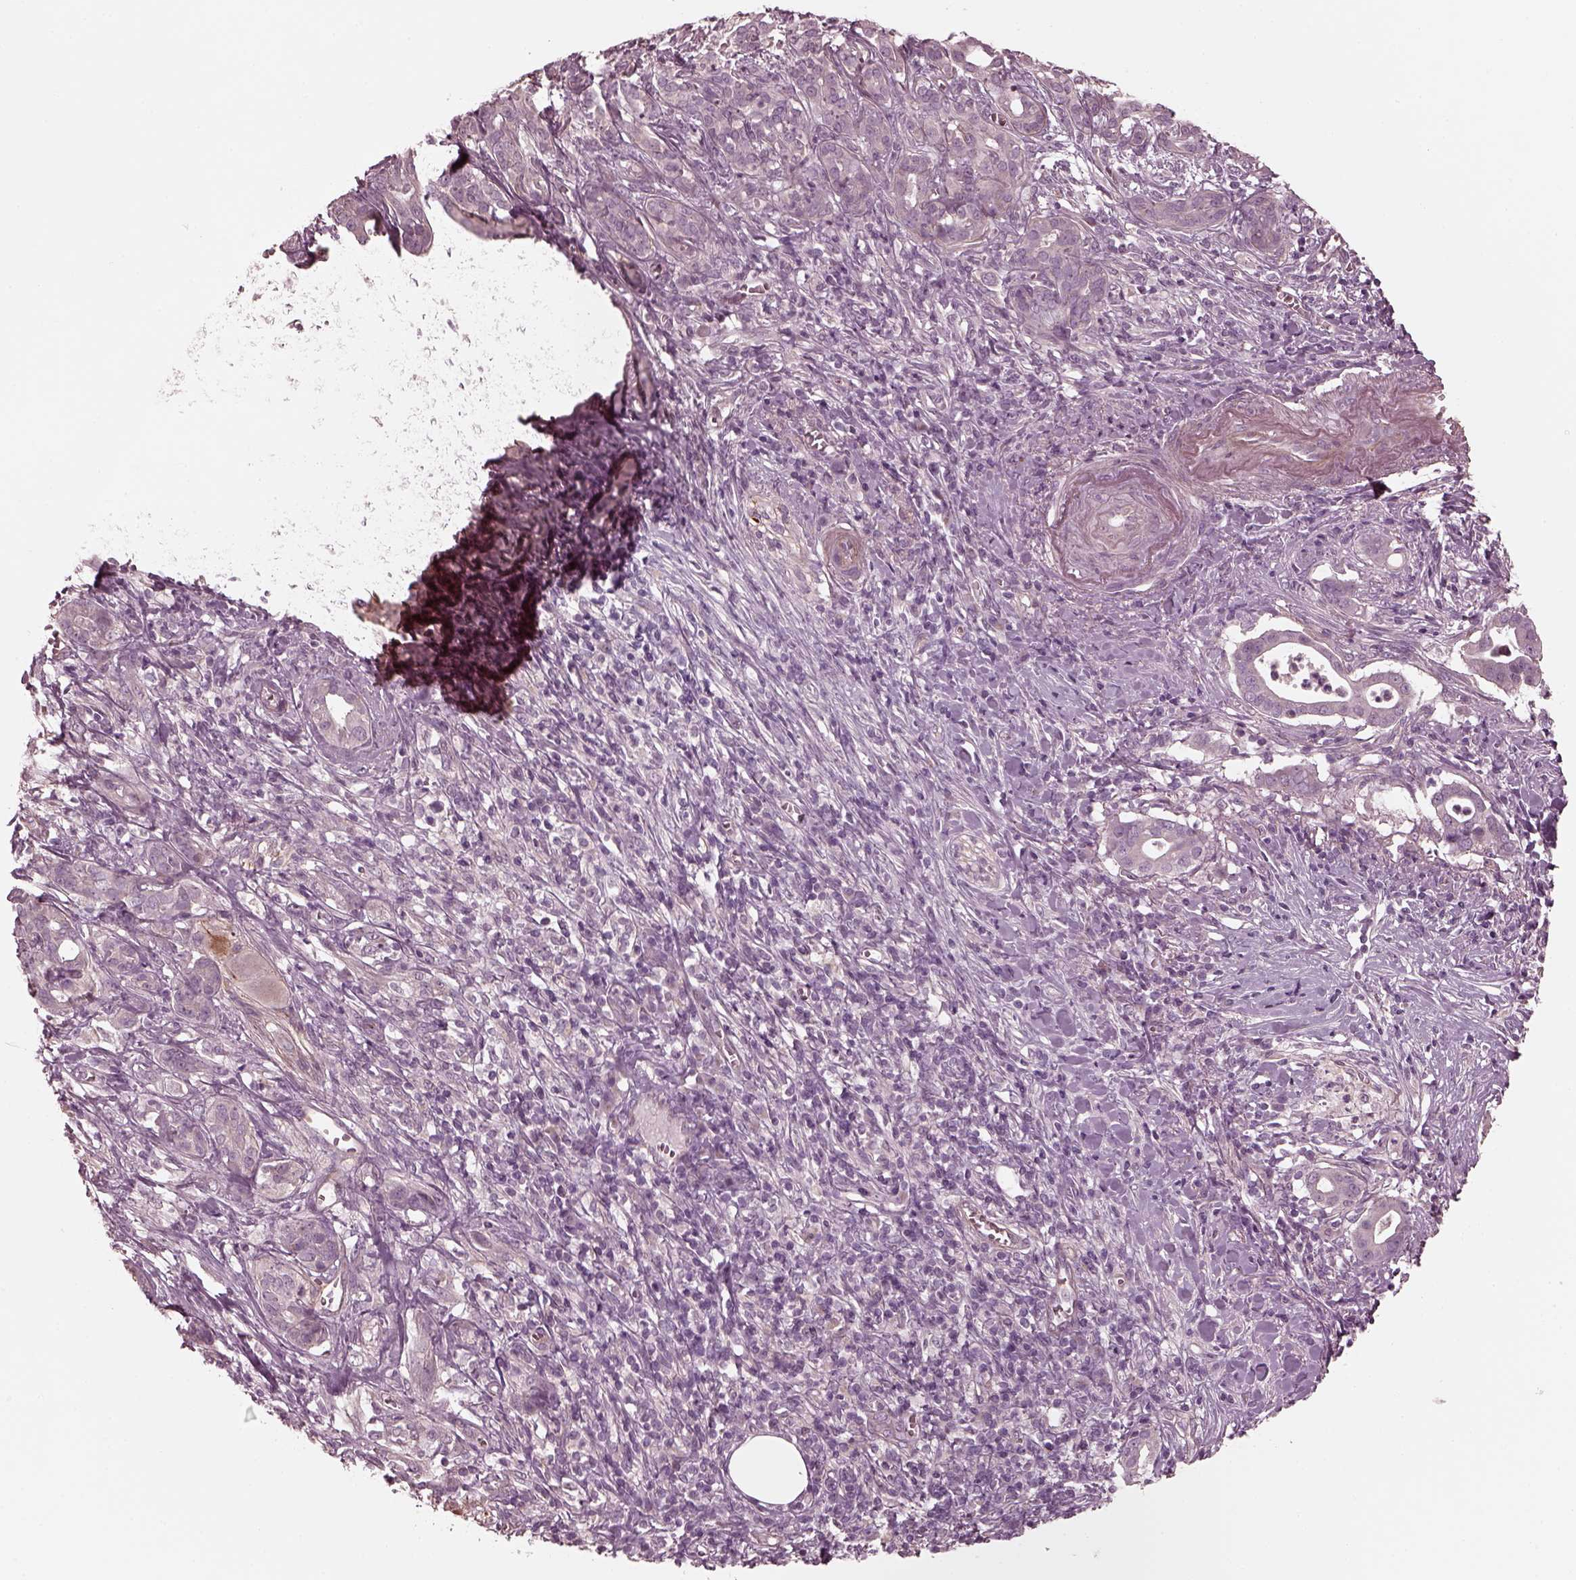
{"staining": {"intensity": "negative", "quantity": "none", "location": "none"}, "tissue": "pancreatic cancer", "cell_type": "Tumor cells", "image_type": "cancer", "snomed": [{"axis": "morphology", "description": "Adenocarcinoma, NOS"}, {"axis": "topography", "description": "Pancreas"}], "caption": "Tumor cells show no significant protein staining in adenocarcinoma (pancreatic).", "gene": "KIF6", "patient": {"sex": "male", "age": 61}}